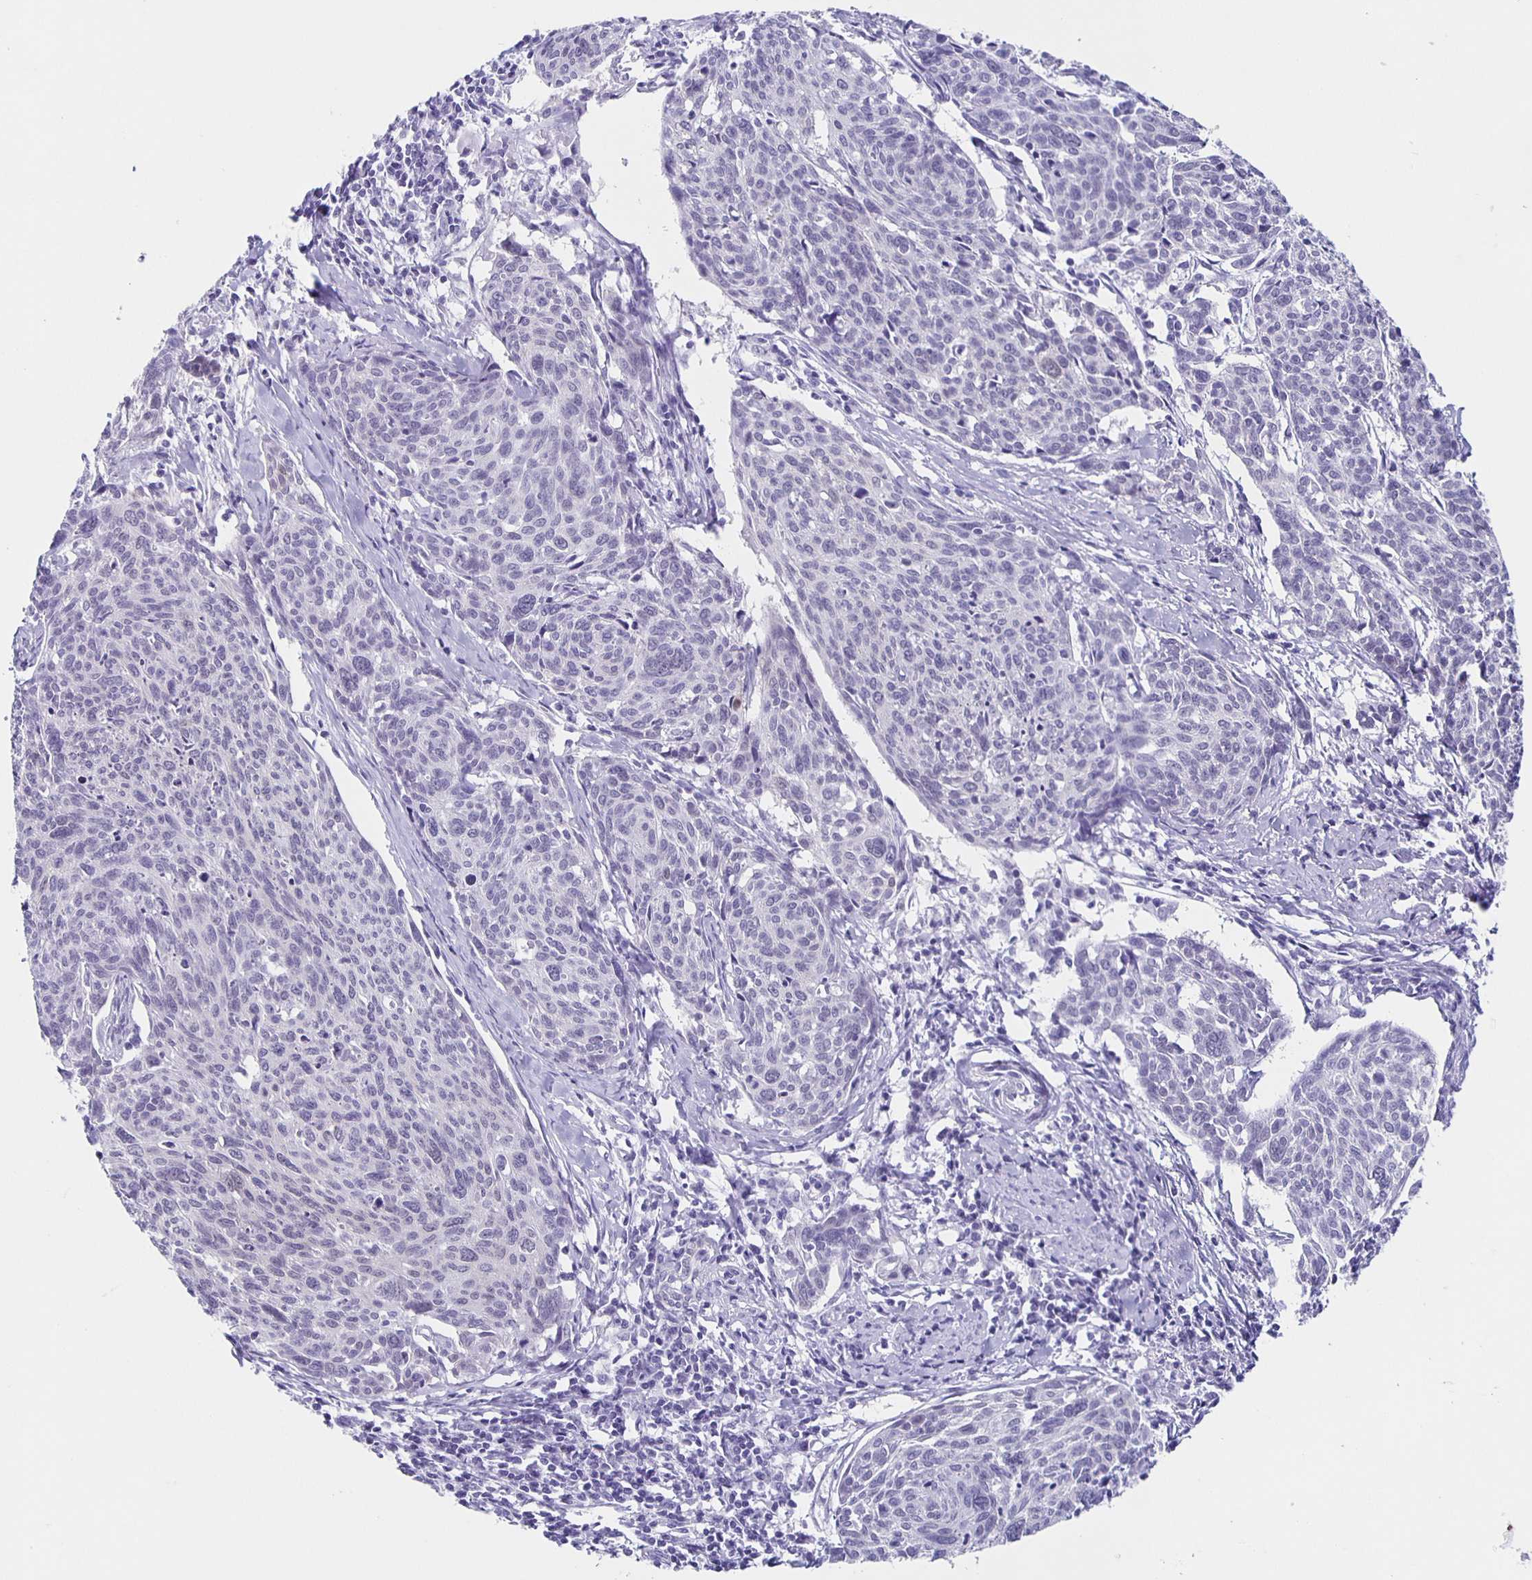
{"staining": {"intensity": "negative", "quantity": "none", "location": "none"}, "tissue": "cervical cancer", "cell_type": "Tumor cells", "image_type": "cancer", "snomed": [{"axis": "morphology", "description": "Squamous cell carcinoma, NOS"}, {"axis": "topography", "description": "Cervix"}], "caption": "IHC histopathology image of human cervical cancer (squamous cell carcinoma) stained for a protein (brown), which demonstrates no staining in tumor cells.", "gene": "TPPP", "patient": {"sex": "female", "age": 49}}